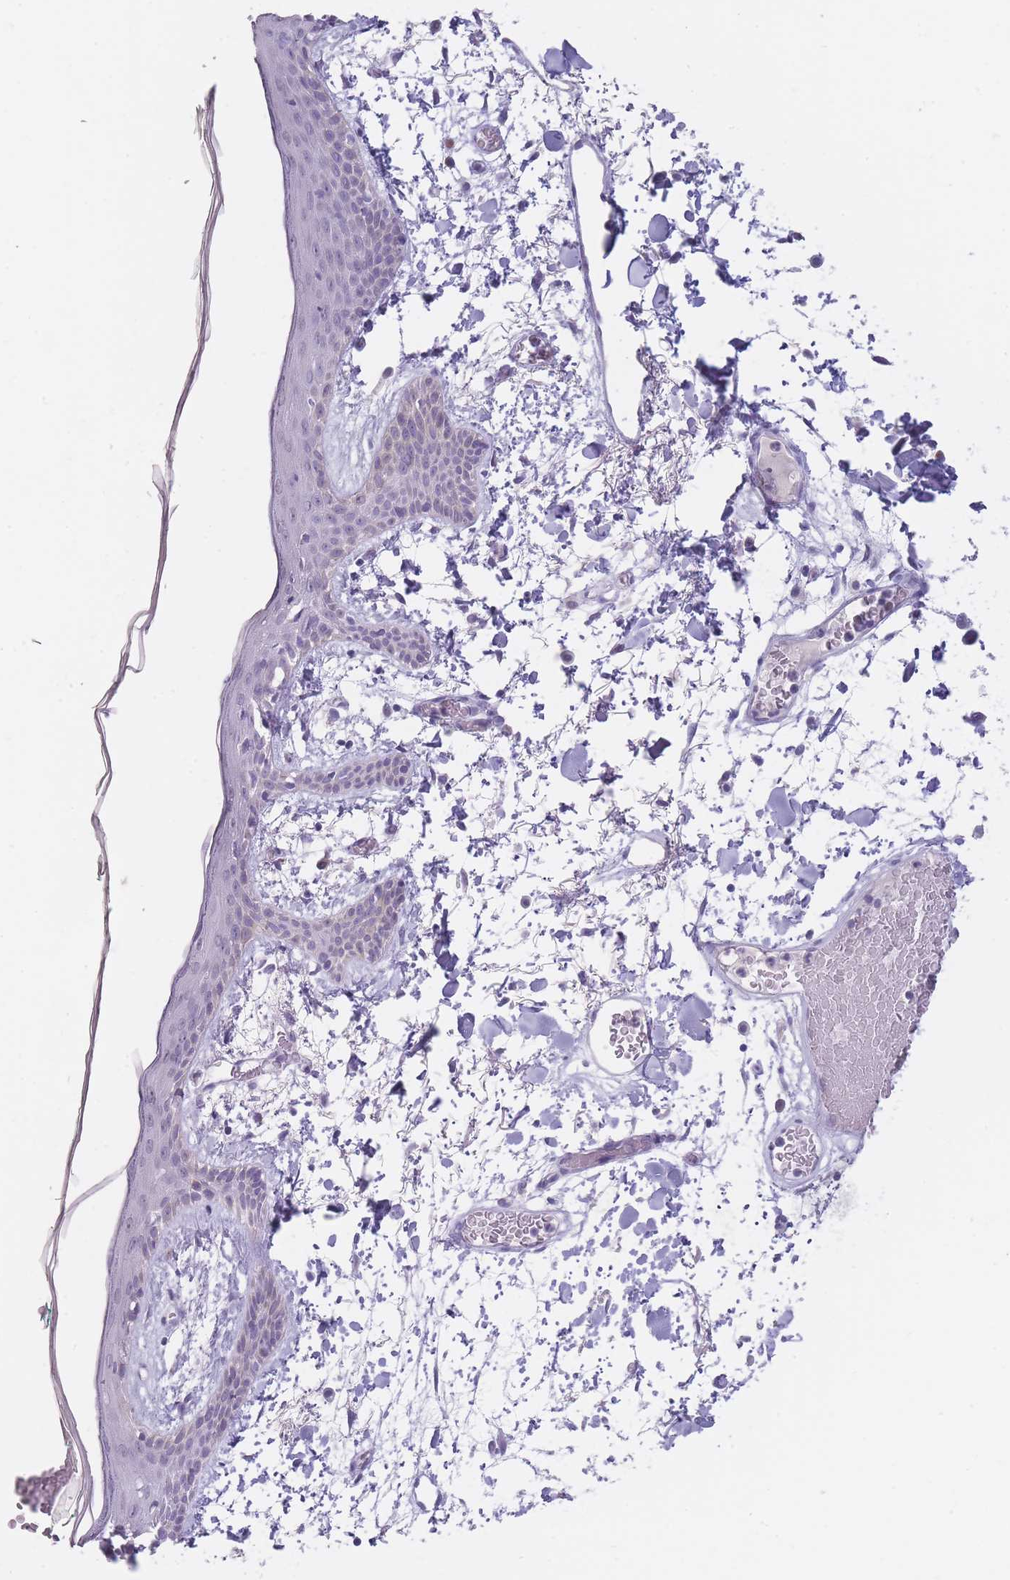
{"staining": {"intensity": "negative", "quantity": "none", "location": "none"}, "tissue": "skin", "cell_type": "Fibroblasts", "image_type": "normal", "snomed": [{"axis": "morphology", "description": "Normal tissue, NOS"}, {"axis": "topography", "description": "Skin"}], "caption": "Photomicrograph shows no protein expression in fibroblasts of unremarkable skin. (Brightfield microscopy of DAB (3,3'-diaminobenzidine) immunohistochemistry (IHC) at high magnification).", "gene": "DCANP1", "patient": {"sex": "male", "age": 79}}